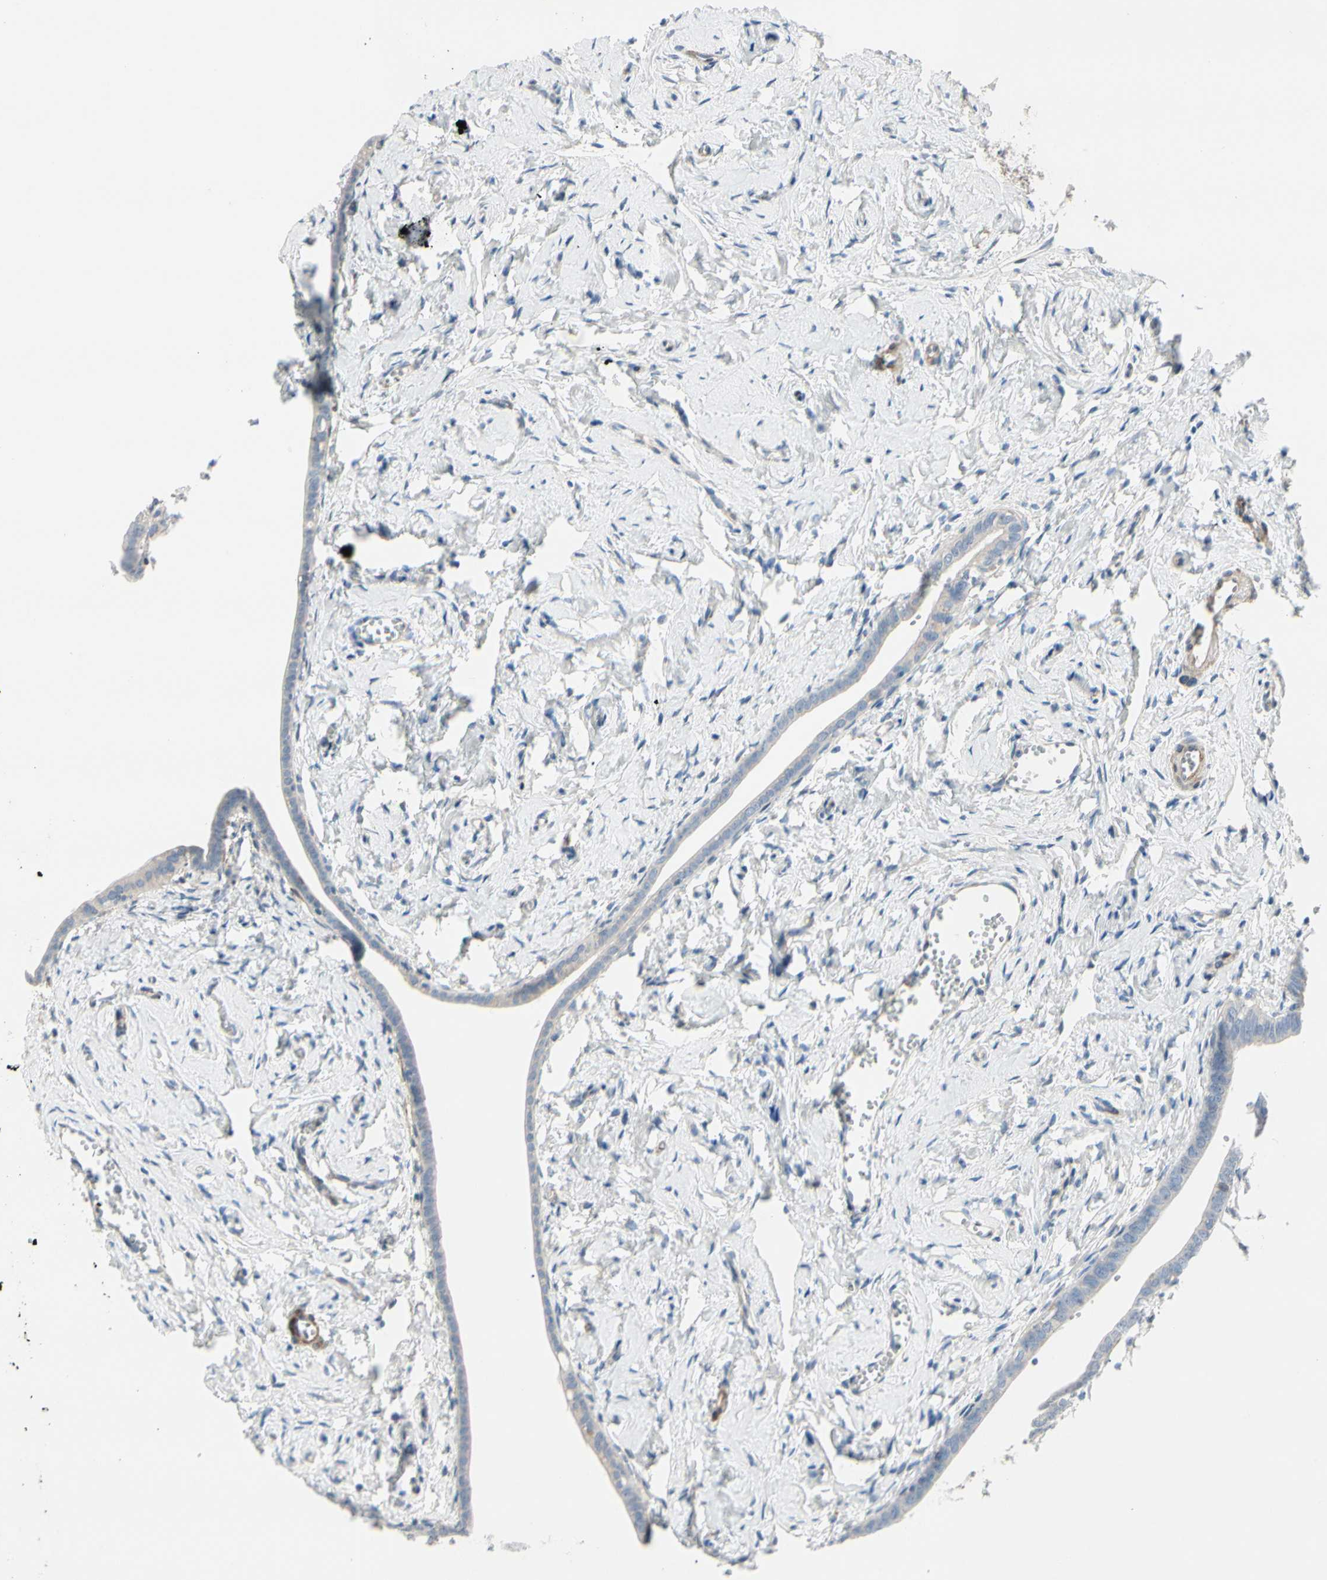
{"staining": {"intensity": "negative", "quantity": "none", "location": "none"}, "tissue": "fallopian tube", "cell_type": "Glandular cells", "image_type": "normal", "snomed": [{"axis": "morphology", "description": "Normal tissue, NOS"}, {"axis": "topography", "description": "Fallopian tube"}], "caption": "Glandular cells show no significant expression in benign fallopian tube. (Brightfield microscopy of DAB (3,3'-diaminobenzidine) immunohistochemistry (IHC) at high magnification).", "gene": "MAP2", "patient": {"sex": "female", "age": 71}}